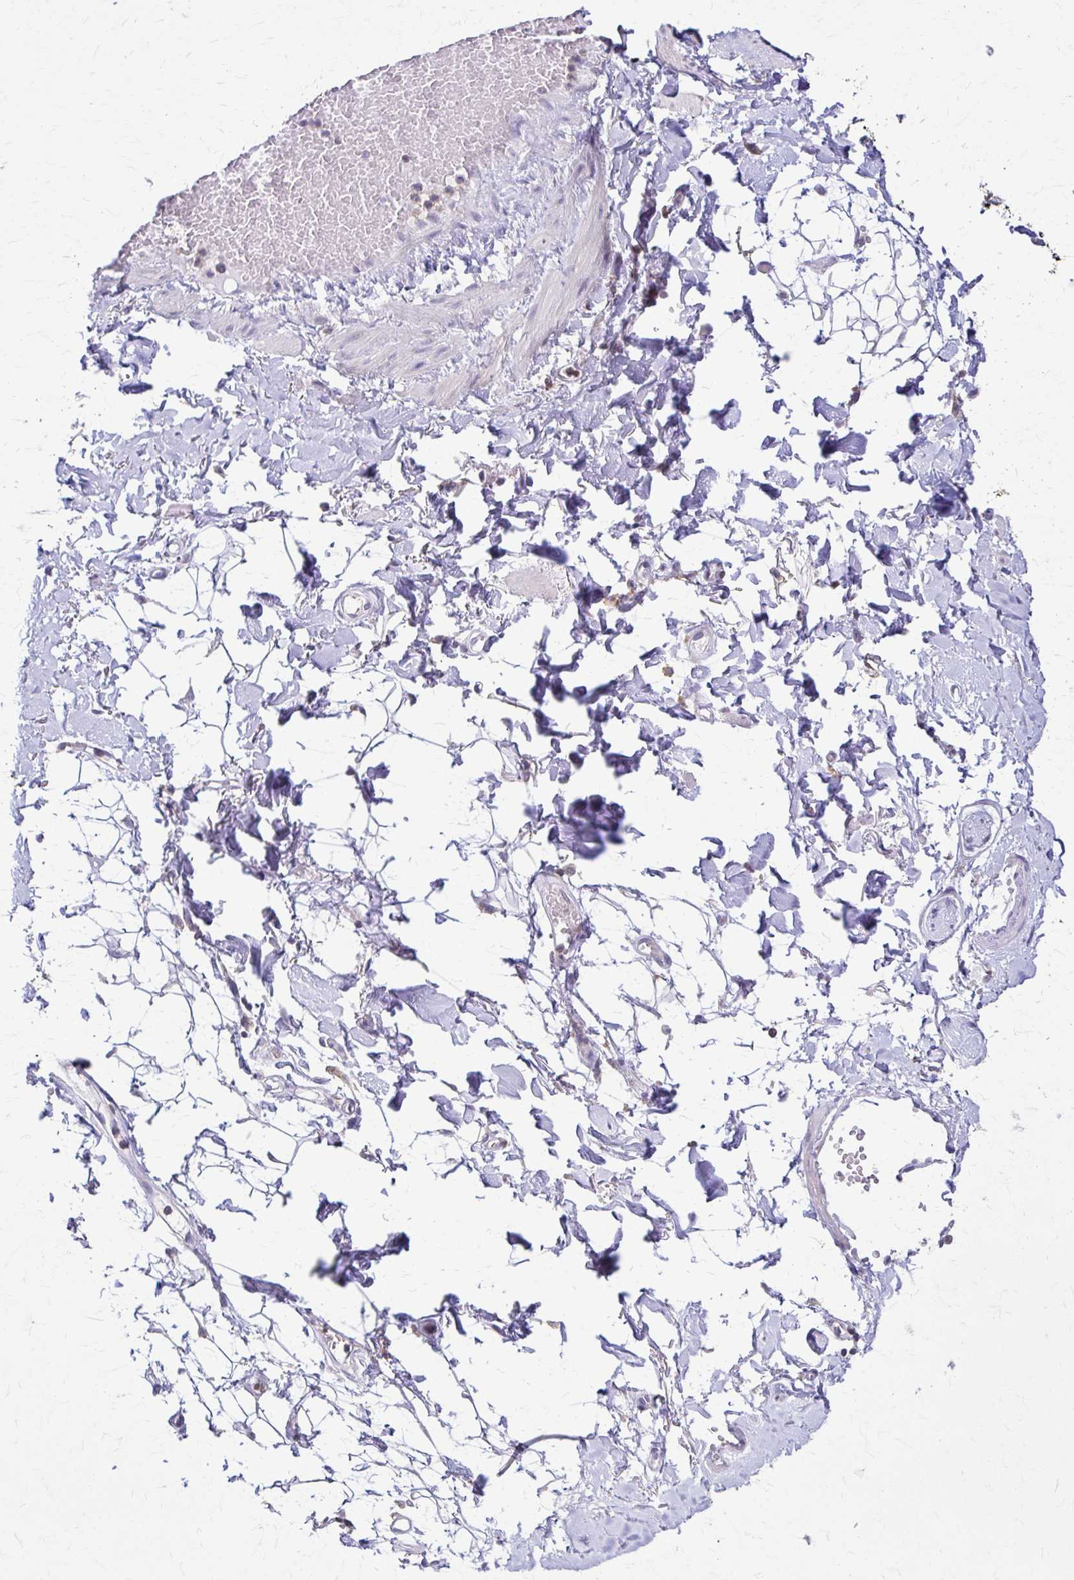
{"staining": {"intensity": "negative", "quantity": "none", "location": "none"}, "tissue": "adipose tissue", "cell_type": "Adipocytes", "image_type": "normal", "snomed": [{"axis": "morphology", "description": "Normal tissue, NOS"}, {"axis": "topography", "description": "Anal"}, {"axis": "topography", "description": "Peripheral nerve tissue"}], "caption": "This photomicrograph is of benign adipose tissue stained with IHC to label a protein in brown with the nuclei are counter-stained blue. There is no positivity in adipocytes. Brightfield microscopy of IHC stained with DAB (brown) and hematoxylin (blue), captured at high magnification.", "gene": "PIK3AP1", "patient": {"sex": "male", "age": 78}}